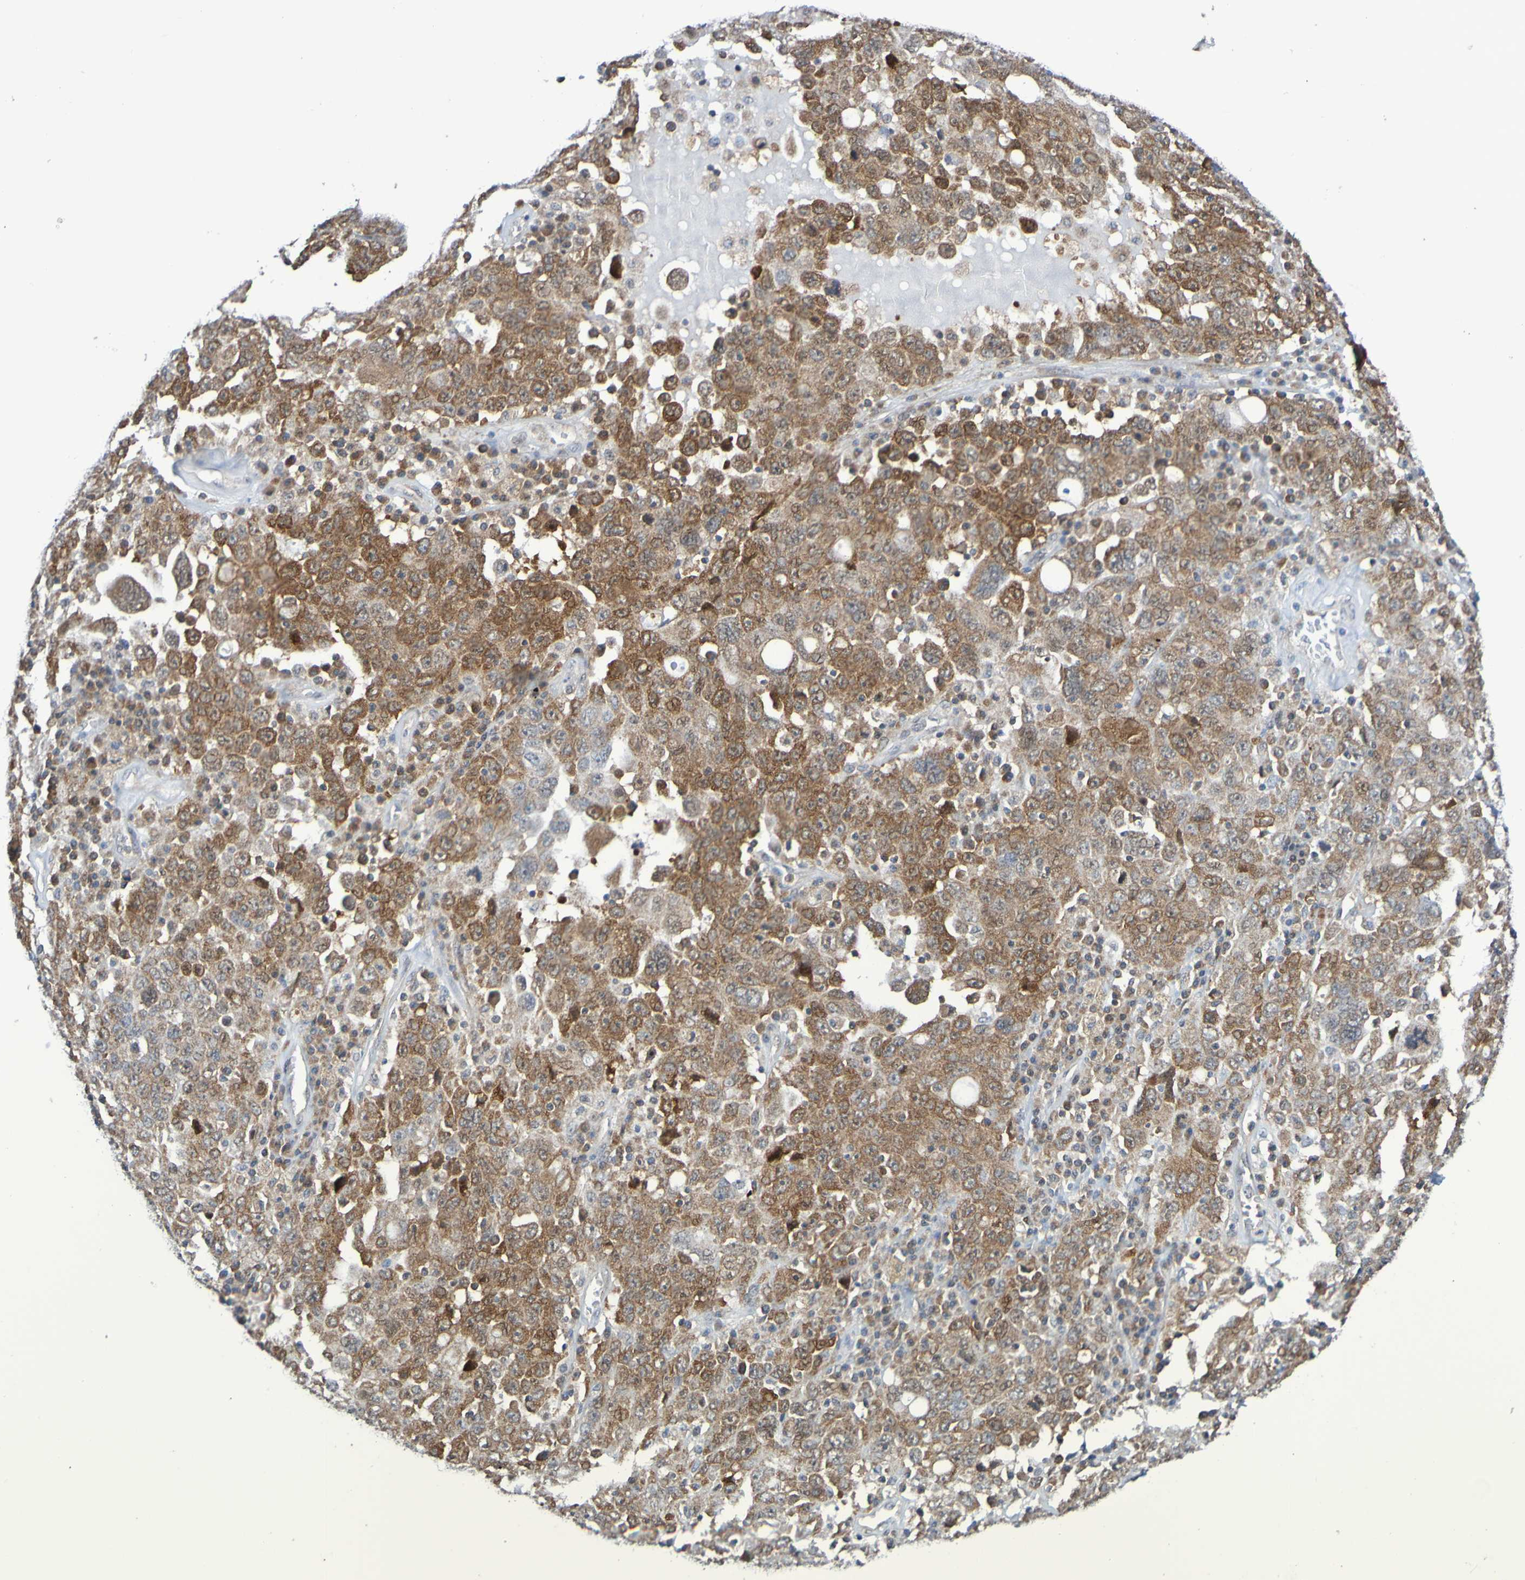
{"staining": {"intensity": "moderate", "quantity": ">75%", "location": "cytoplasmic/membranous"}, "tissue": "ovarian cancer", "cell_type": "Tumor cells", "image_type": "cancer", "snomed": [{"axis": "morphology", "description": "Carcinoma, endometroid"}, {"axis": "topography", "description": "Ovary"}], "caption": "Protein expression analysis of ovarian cancer (endometroid carcinoma) displays moderate cytoplasmic/membranous expression in about >75% of tumor cells.", "gene": "ATIC", "patient": {"sex": "female", "age": 62}}